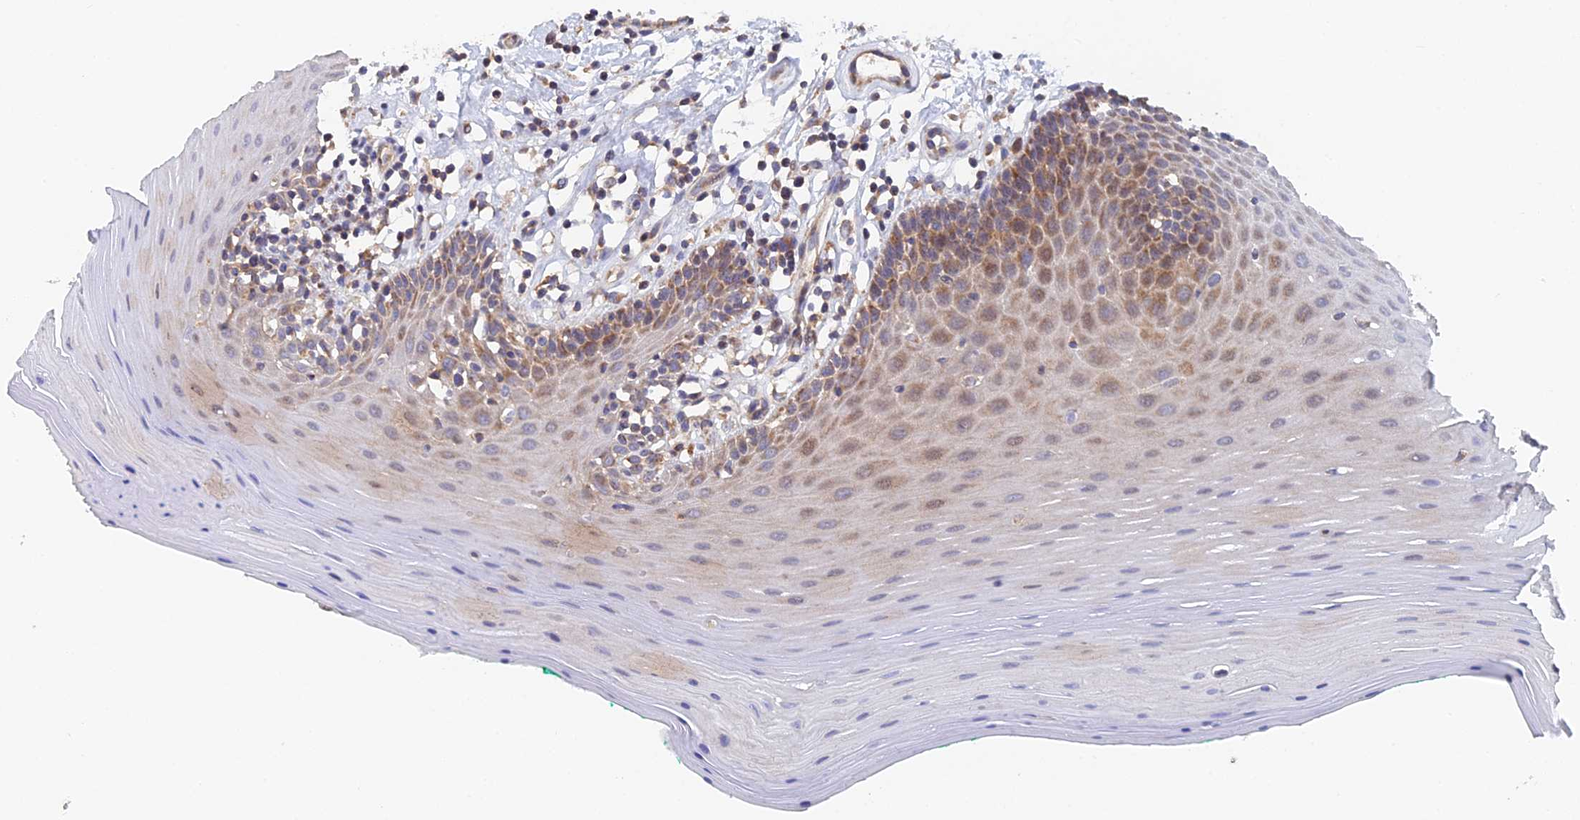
{"staining": {"intensity": "moderate", "quantity": "<25%", "location": "cytoplasmic/membranous"}, "tissue": "oral mucosa", "cell_type": "Squamous epithelial cells", "image_type": "normal", "snomed": [{"axis": "morphology", "description": "Normal tissue, NOS"}, {"axis": "topography", "description": "Skeletal muscle"}, {"axis": "topography", "description": "Oral tissue"}], "caption": "Oral mucosa stained with DAB (3,3'-diaminobenzidine) IHC displays low levels of moderate cytoplasmic/membranous expression in about <25% of squamous epithelial cells.", "gene": "ECSIT", "patient": {"sex": "male", "age": 58}}